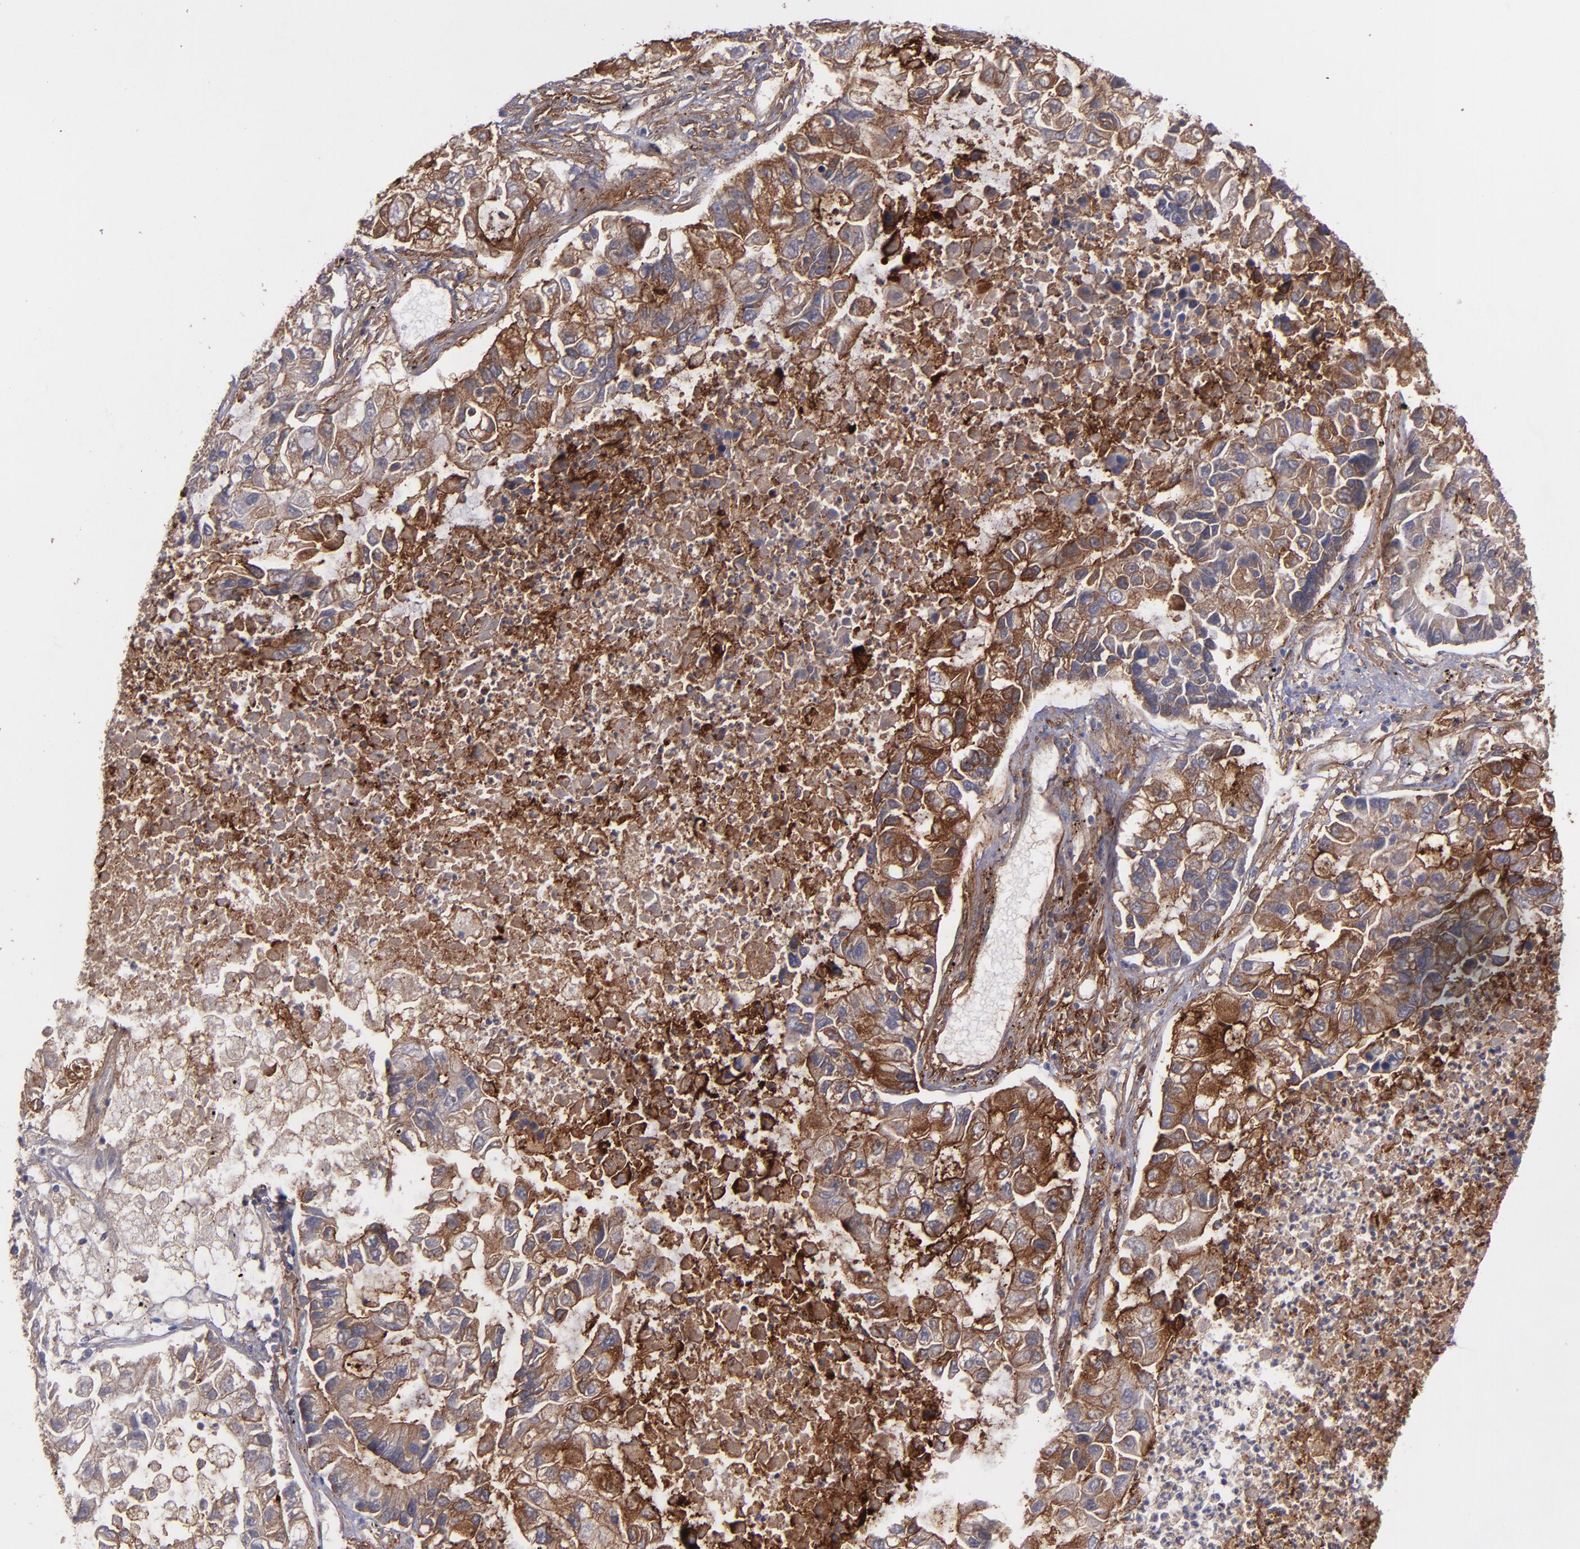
{"staining": {"intensity": "moderate", "quantity": "25%-75%", "location": "cytoplasmic/membranous"}, "tissue": "lung cancer", "cell_type": "Tumor cells", "image_type": "cancer", "snomed": [{"axis": "morphology", "description": "Adenocarcinoma, NOS"}, {"axis": "topography", "description": "Lung"}], "caption": "The image reveals immunohistochemical staining of lung cancer. There is moderate cytoplasmic/membranous staining is seen in about 25%-75% of tumor cells.", "gene": "ICAM1", "patient": {"sex": "female", "age": 51}}